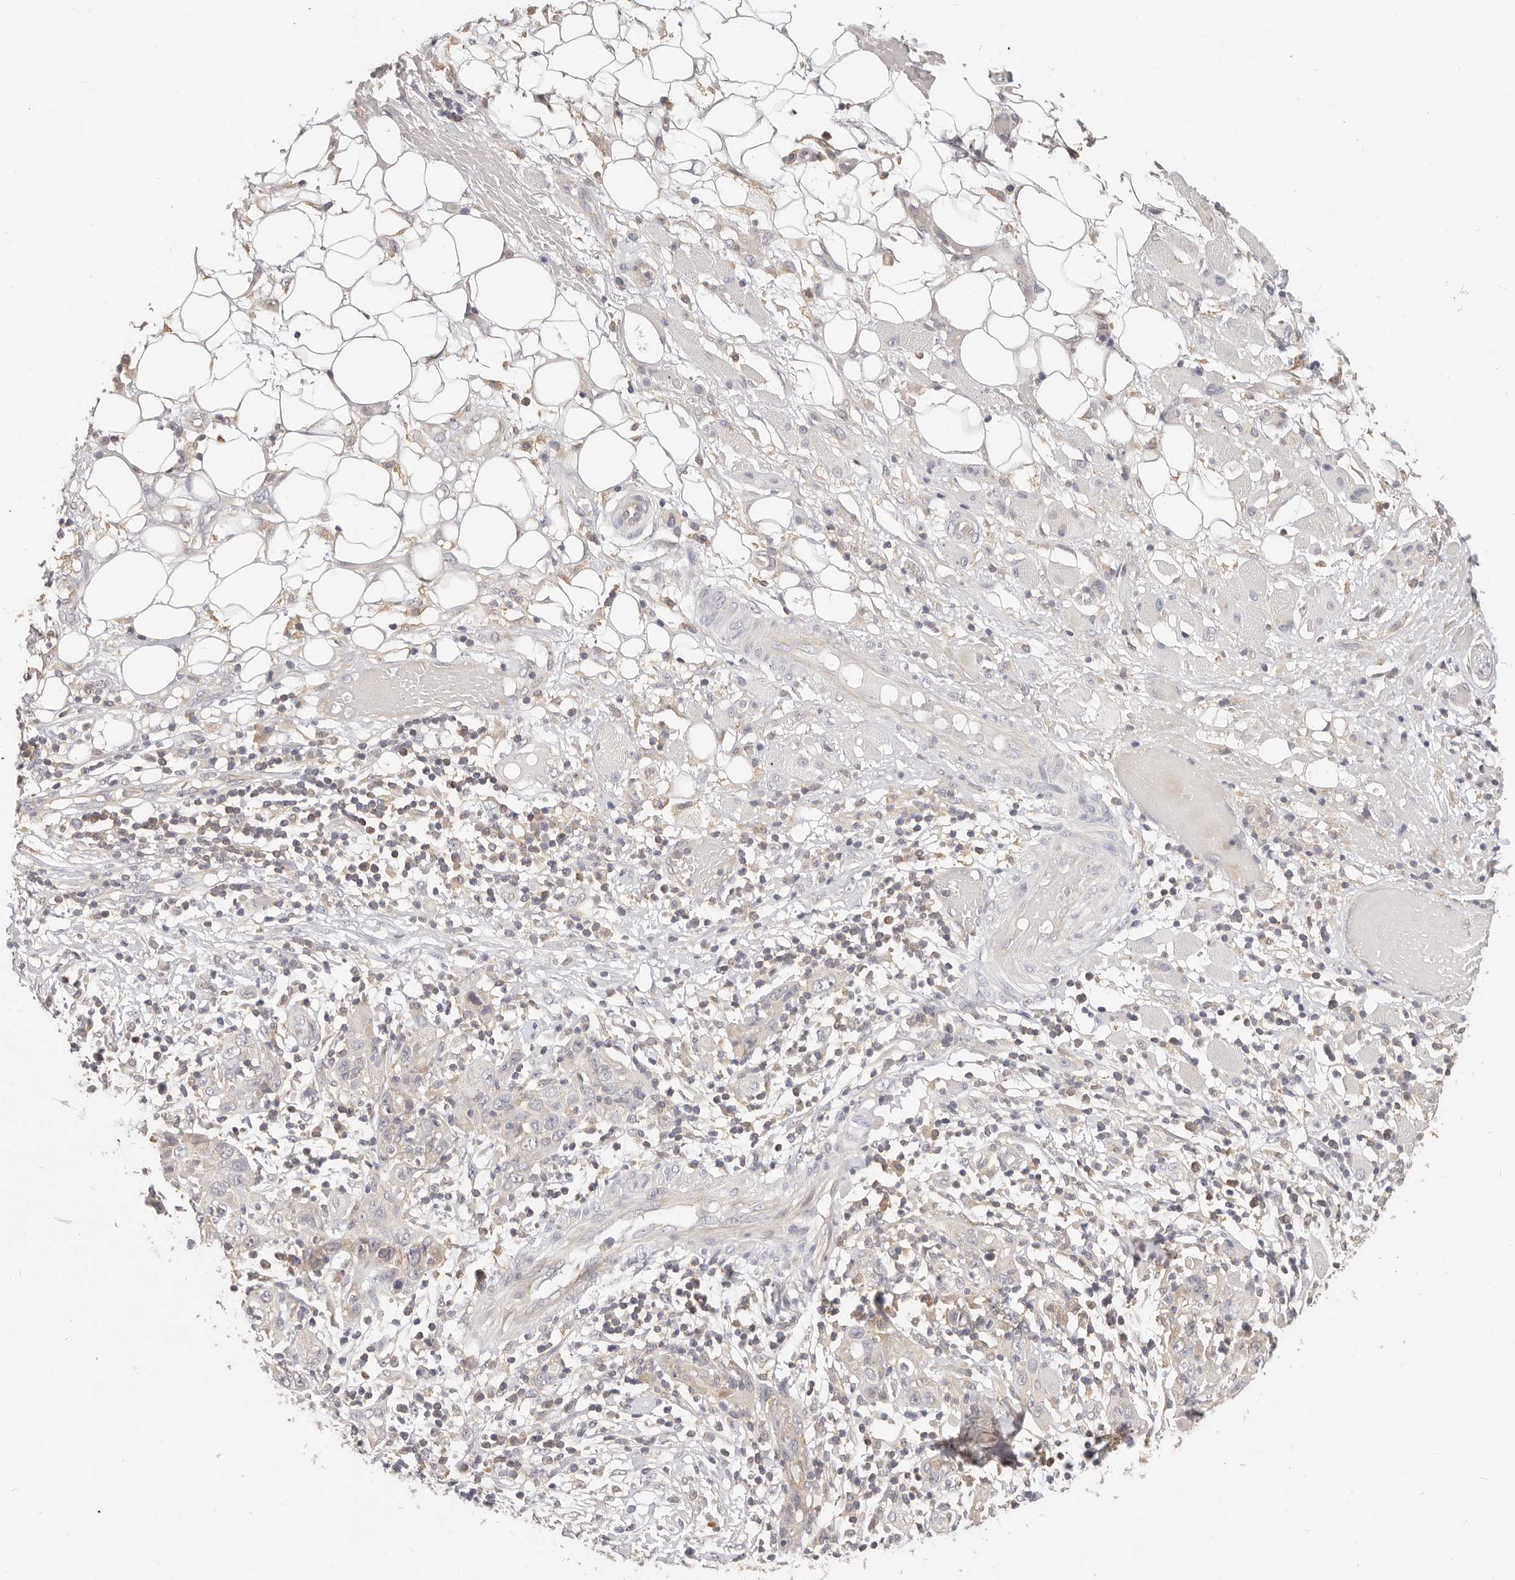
{"staining": {"intensity": "negative", "quantity": "none", "location": "none"}, "tissue": "skin cancer", "cell_type": "Tumor cells", "image_type": "cancer", "snomed": [{"axis": "morphology", "description": "Squamous cell carcinoma, NOS"}, {"axis": "topography", "description": "Skin"}], "caption": "Micrograph shows no significant protein positivity in tumor cells of squamous cell carcinoma (skin).", "gene": "DTNBP1", "patient": {"sex": "female", "age": 88}}